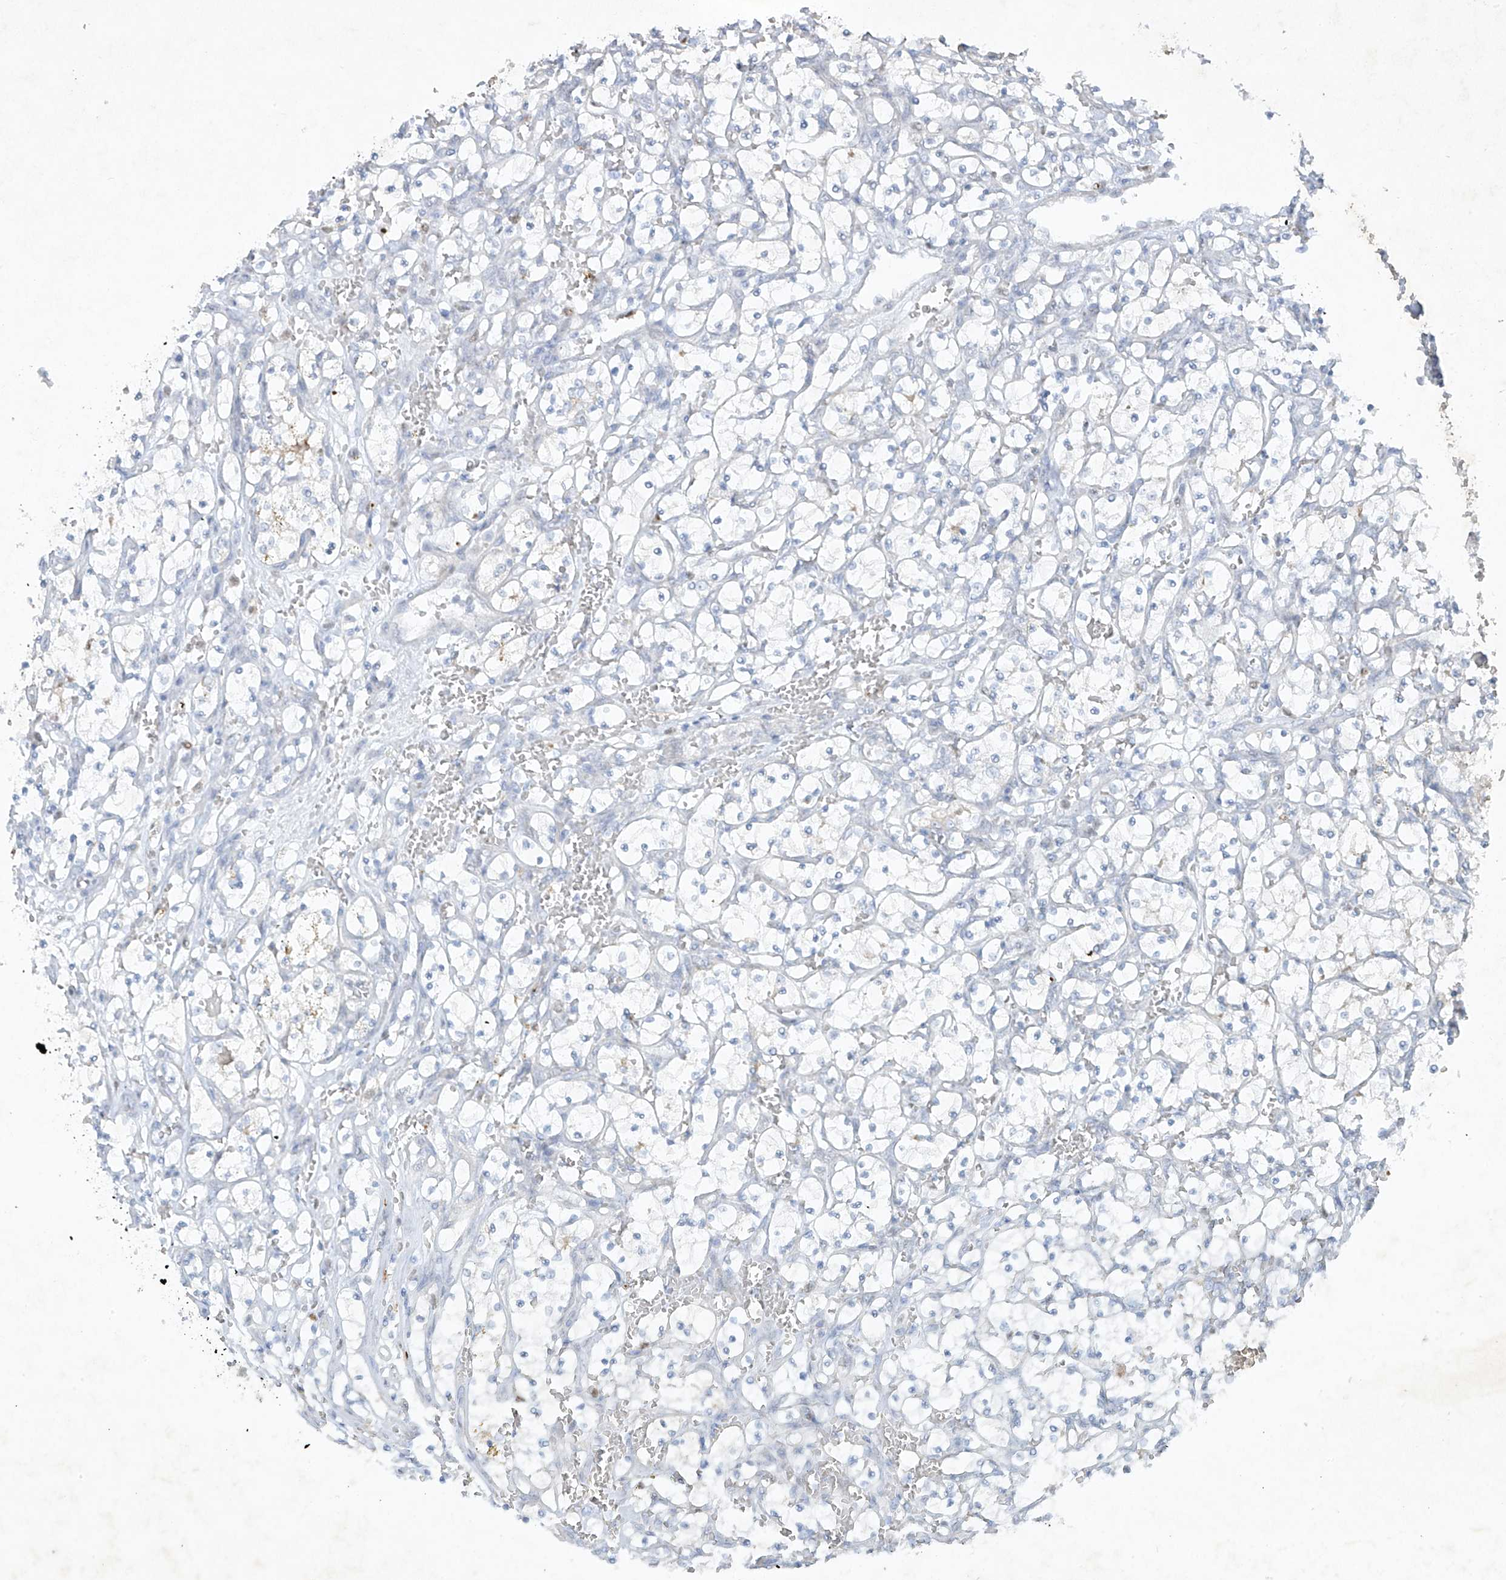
{"staining": {"intensity": "negative", "quantity": "none", "location": "none"}, "tissue": "renal cancer", "cell_type": "Tumor cells", "image_type": "cancer", "snomed": [{"axis": "morphology", "description": "Adenocarcinoma, NOS"}, {"axis": "topography", "description": "Kidney"}], "caption": "Tumor cells show no significant protein expression in renal cancer. (Brightfield microscopy of DAB (3,3'-diaminobenzidine) immunohistochemistry at high magnification).", "gene": "TUBE1", "patient": {"sex": "female", "age": 69}}